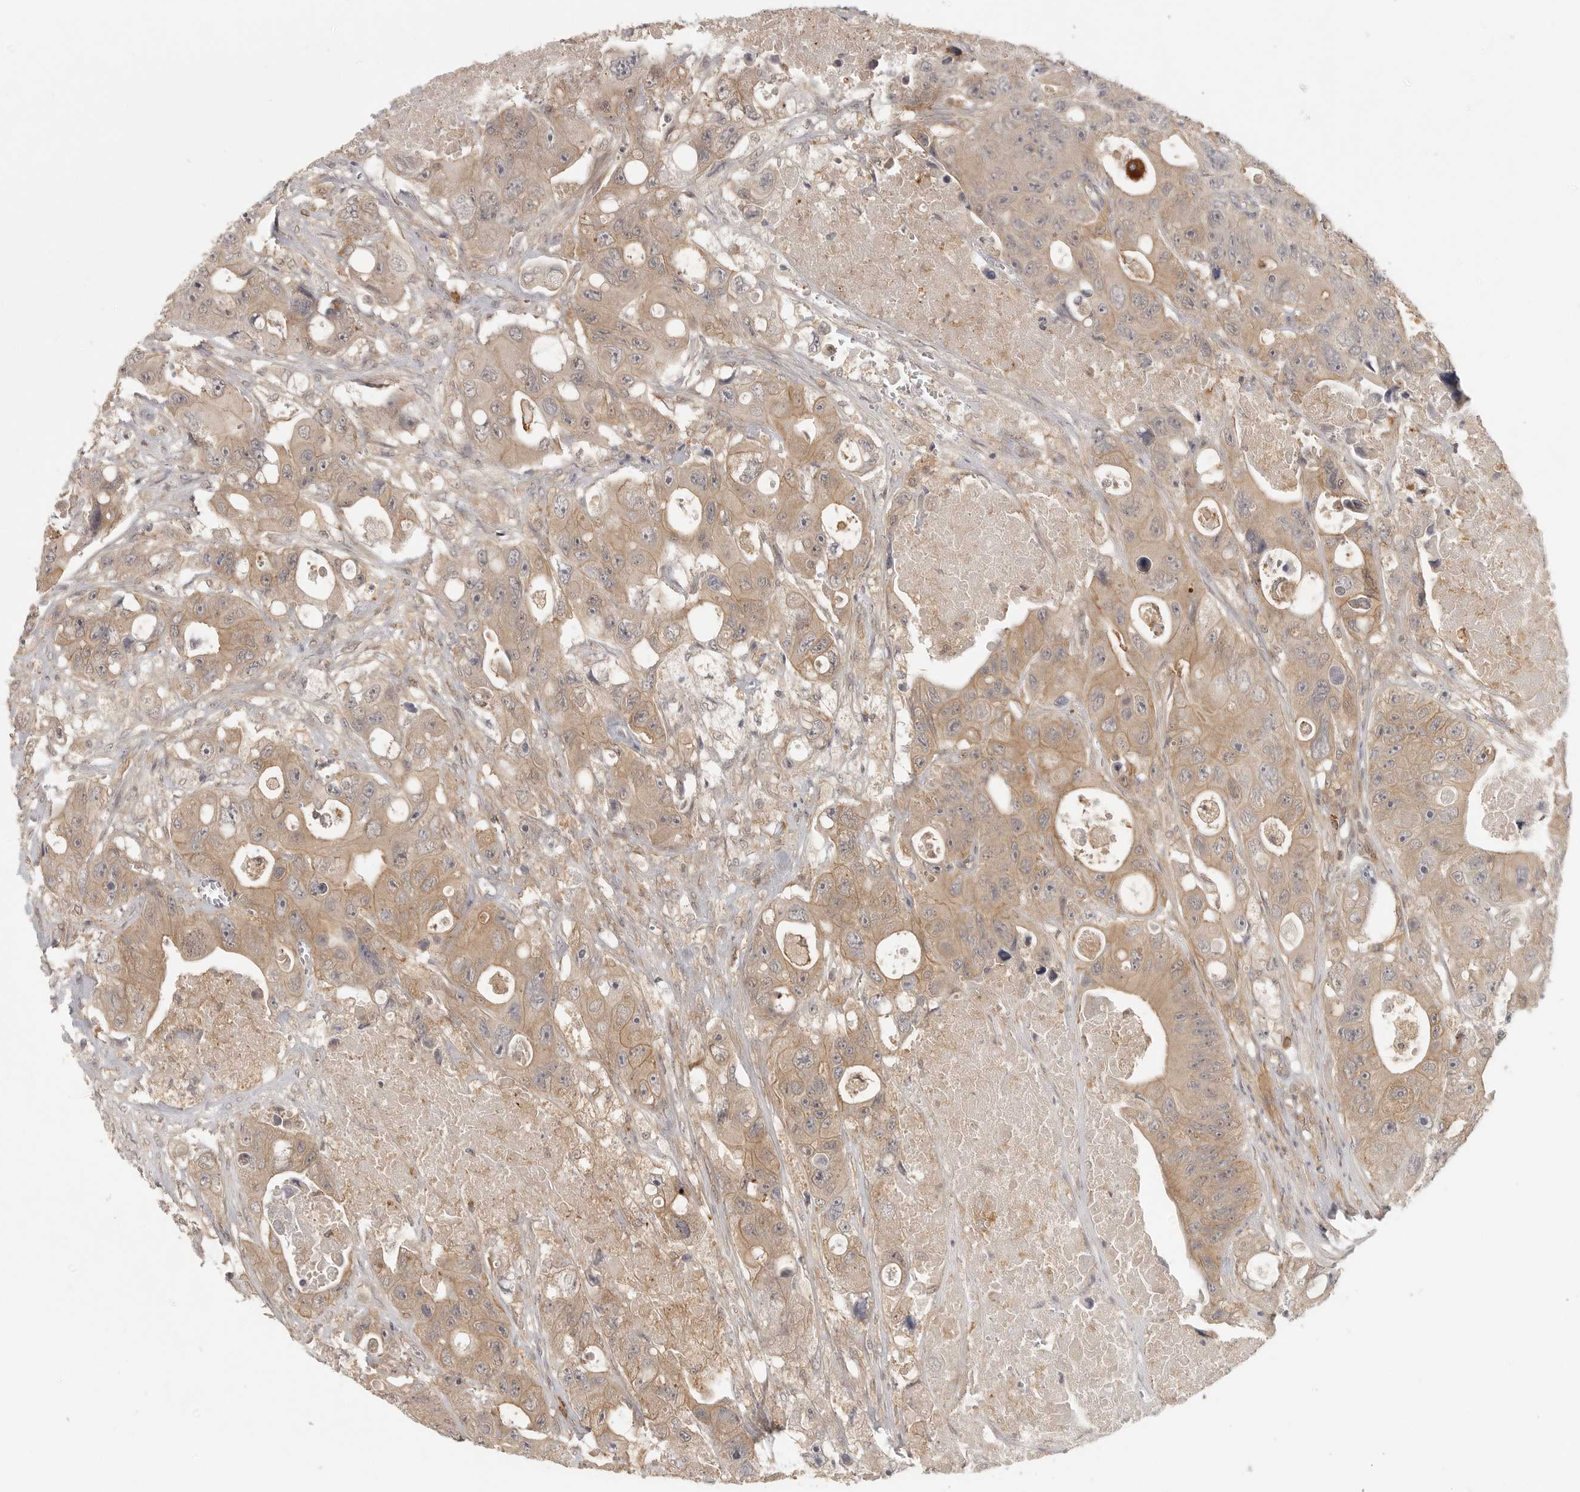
{"staining": {"intensity": "moderate", "quantity": ">75%", "location": "cytoplasmic/membranous"}, "tissue": "colorectal cancer", "cell_type": "Tumor cells", "image_type": "cancer", "snomed": [{"axis": "morphology", "description": "Adenocarcinoma, NOS"}, {"axis": "topography", "description": "Colon"}], "caption": "Moderate cytoplasmic/membranous positivity for a protein is present in about >75% of tumor cells of colorectal cancer using IHC.", "gene": "DBNL", "patient": {"sex": "female", "age": 46}}